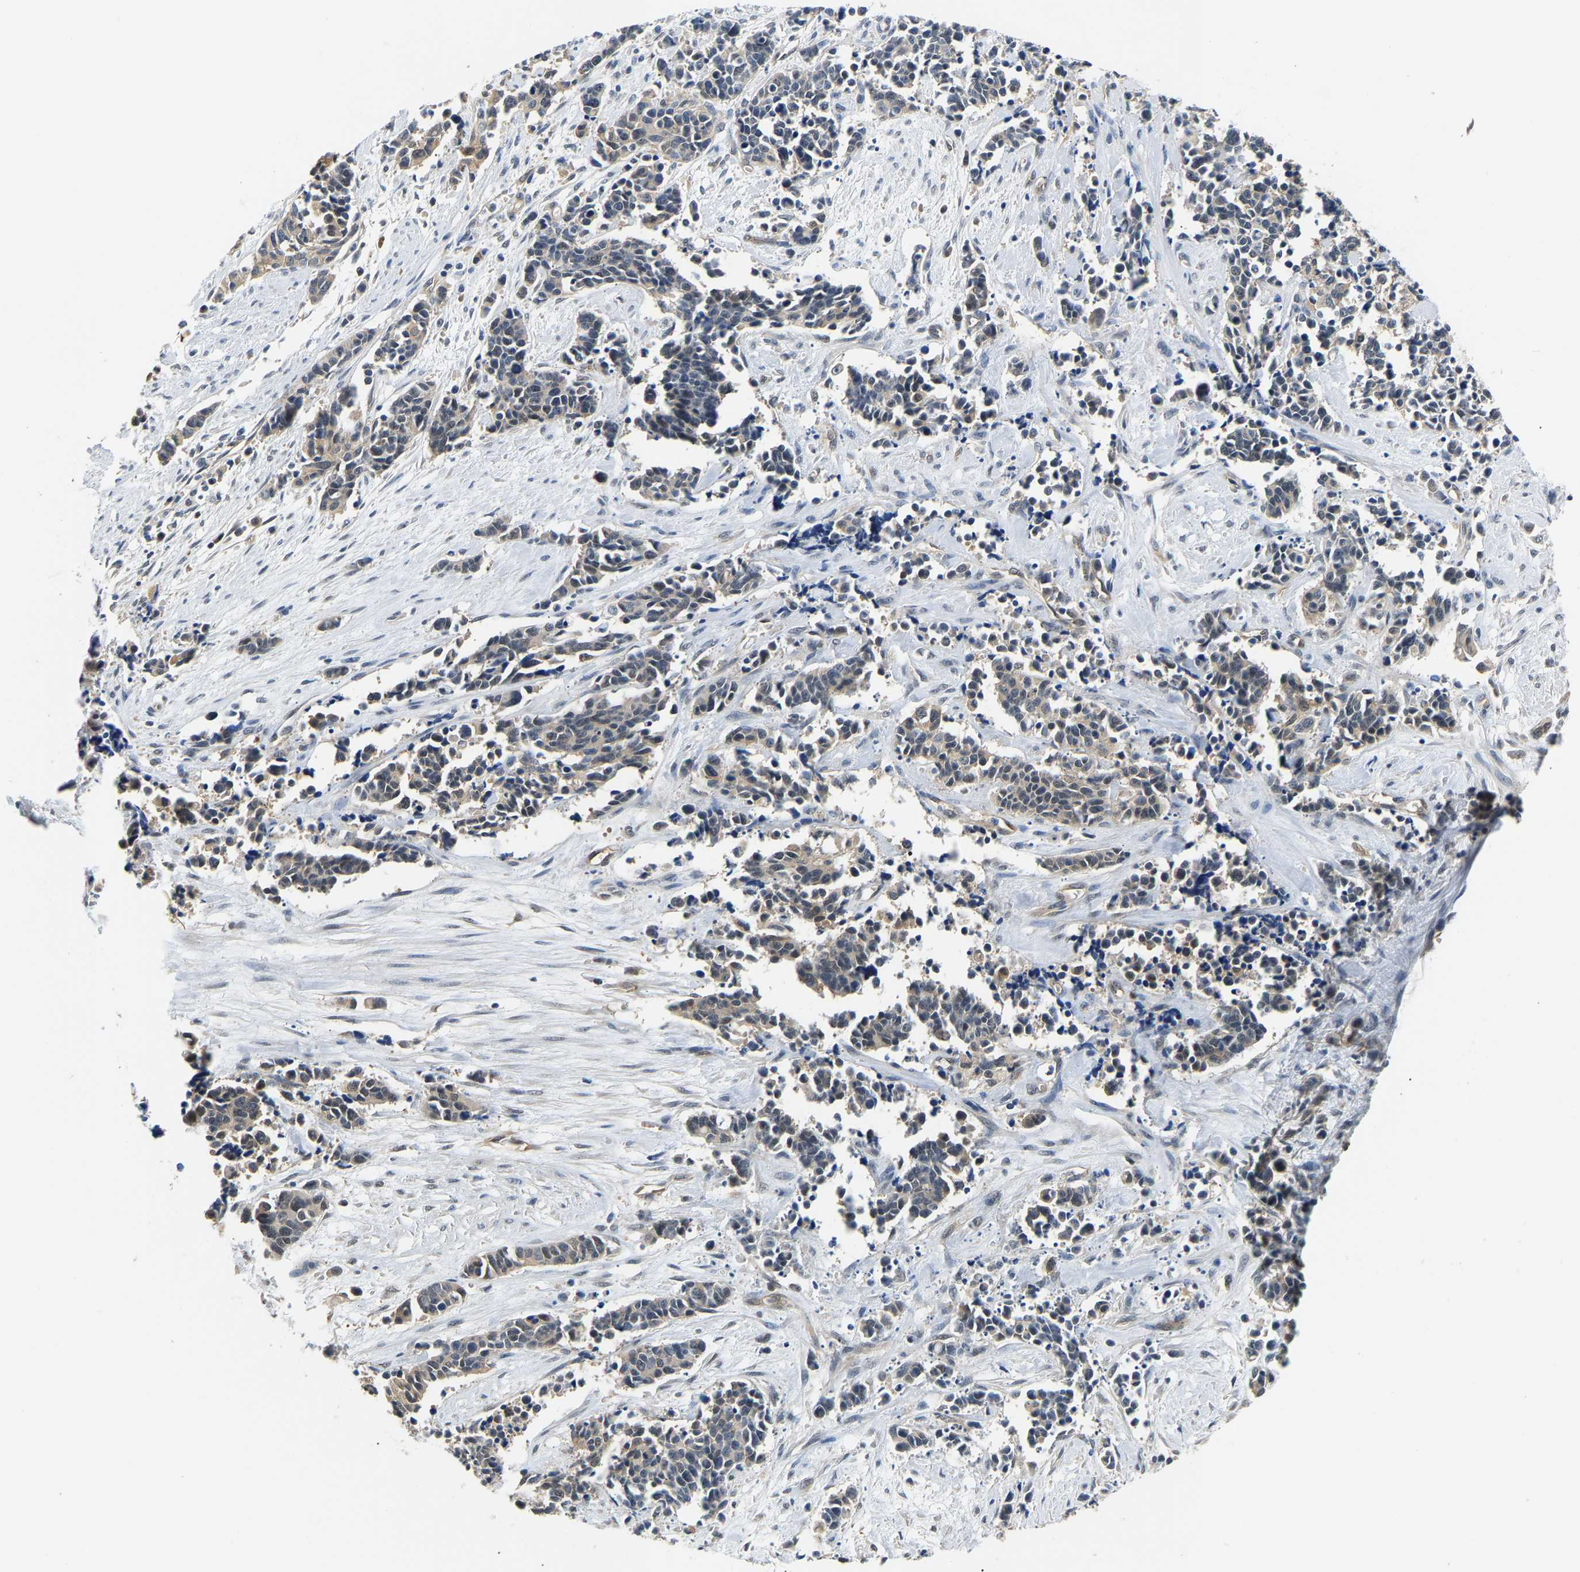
{"staining": {"intensity": "weak", "quantity": "25%-75%", "location": "cytoplasmic/membranous"}, "tissue": "cervical cancer", "cell_type": "Tumor cells", "image_type": "cancer", "snomed": [{"axis": "morphology", "description": "Squamous cell carcinoma, NOS"}, {"axis": "topography", "description": "Cervix"}], "caption": "Protein analysis of cervical squamous cell carcinoma tissue shows weak cytoplasmic/membranous staining in approximately 25%-75% of tumor cells.", "gene": "ARHGEF12", "patient": {"sex": "female", "age": 35}}